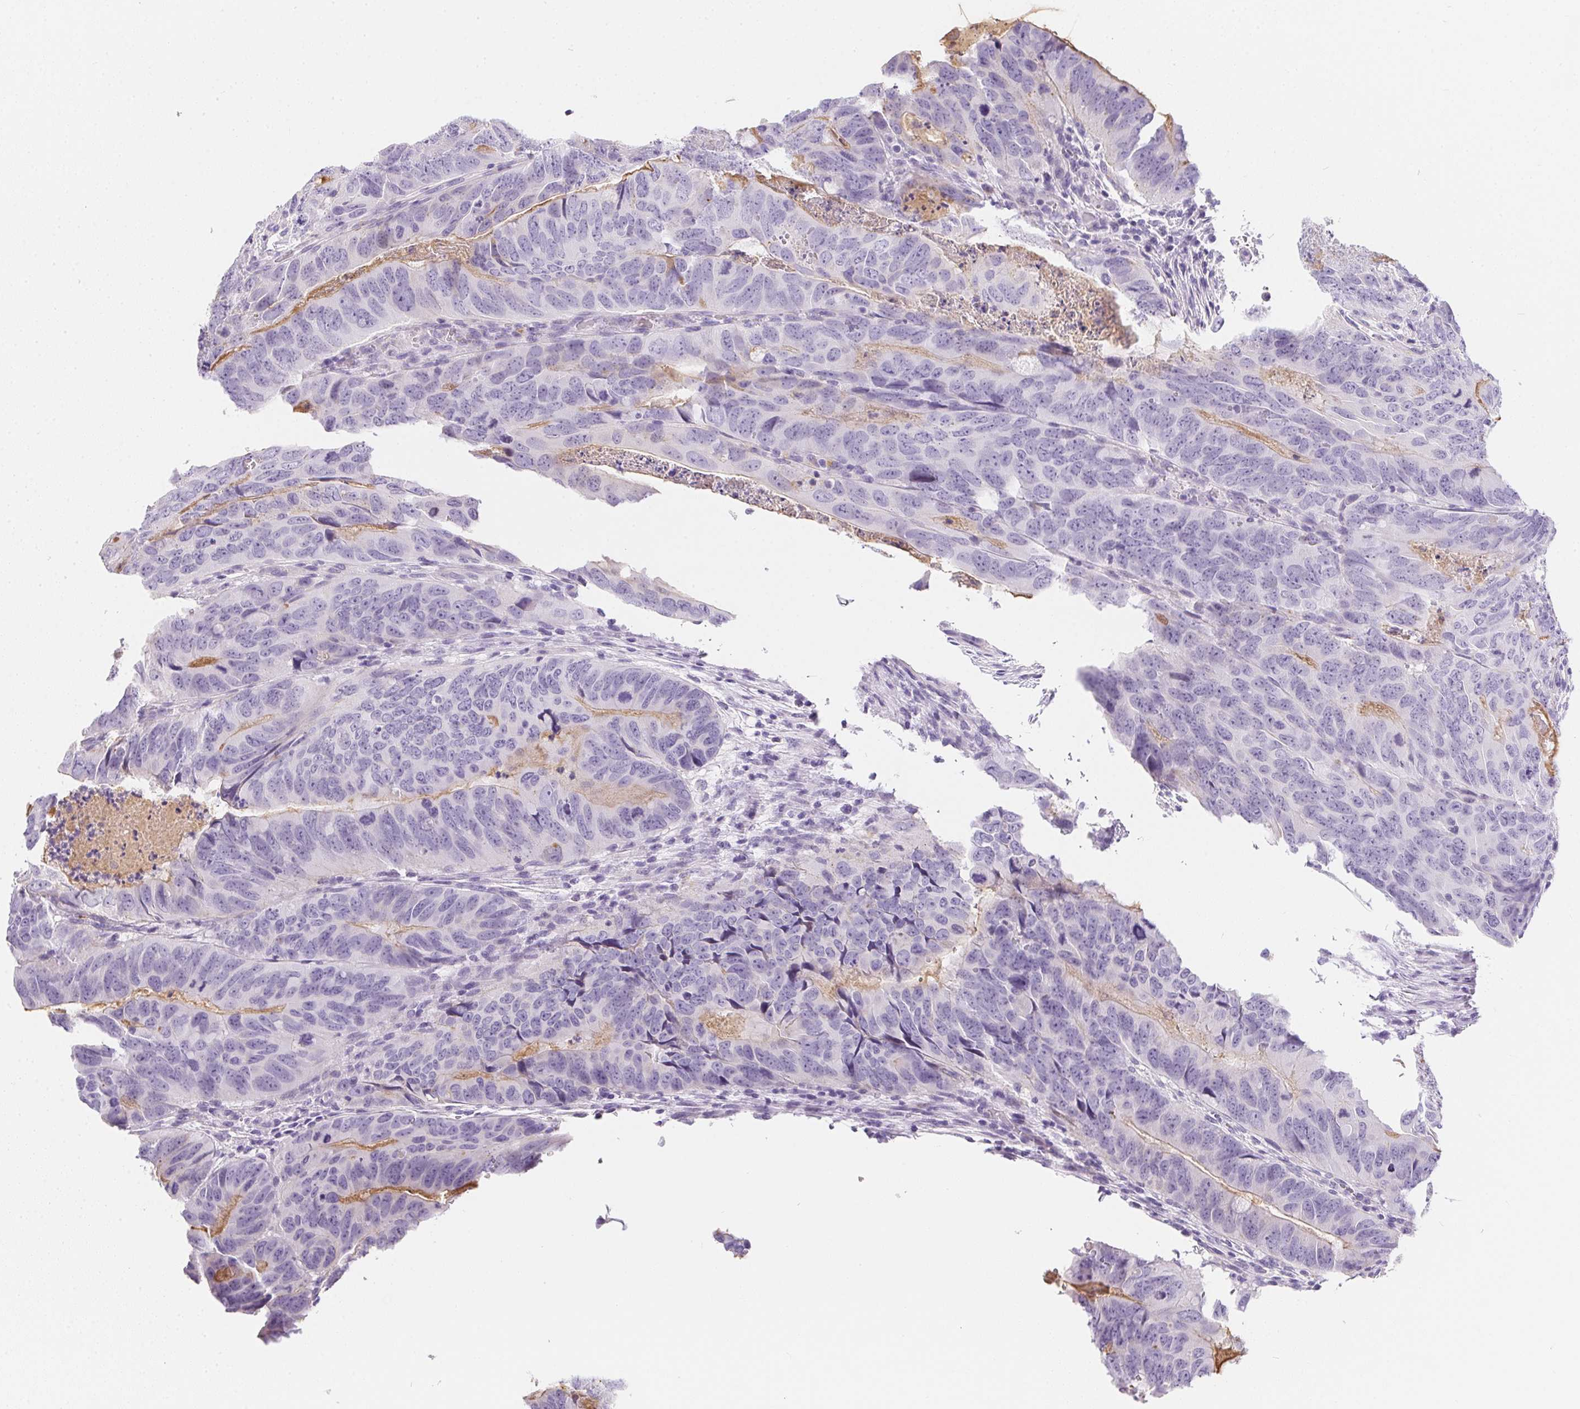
{"staining": {"intensity": "negative", "quantity": "none", "location": "none"}, "tissue": "colorectal cancer", "cell_type": "Tumor cells", "image_type": "cancer", "snomed": [{"axis": "morphology", "description": "Adenocarcinoma, NOS"}, {"axis": "topography", "description": "Colon"}], "caption": "The micrograph displays no significant staining in tumor cells of adenocarcinoma (colorectal).", "gene": "AQP5", "patient": {"sex": "male", "age": 79}}